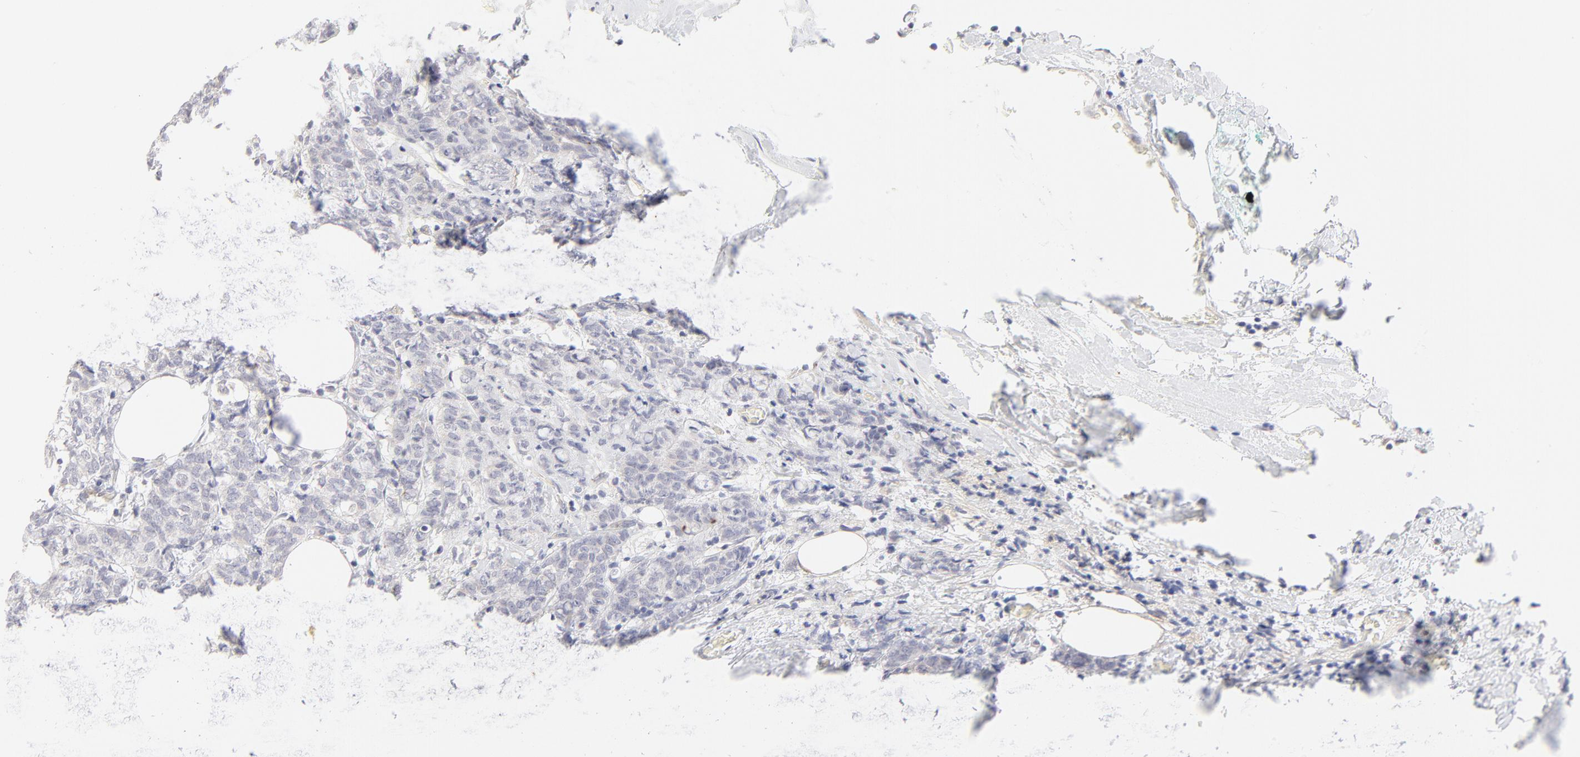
{"staining": {"intensity": "negative", "quantity": "none", "location": "none"}, "tissue": "breast cancer", "cell_type": "Tumor cells", "image_type": "cancer", "snomed": [{"axis": "morphology", "description": "Lobular carcinoma"}, {"axis": "topography", "description": "Breast"}], "caption": "Lobular carcinoma (breast) was stained to show a protein in brown. There is no significant staining in tumor cells.", "gene": "NKX2-2", "patient": {"sex": "female", "age": 60}}